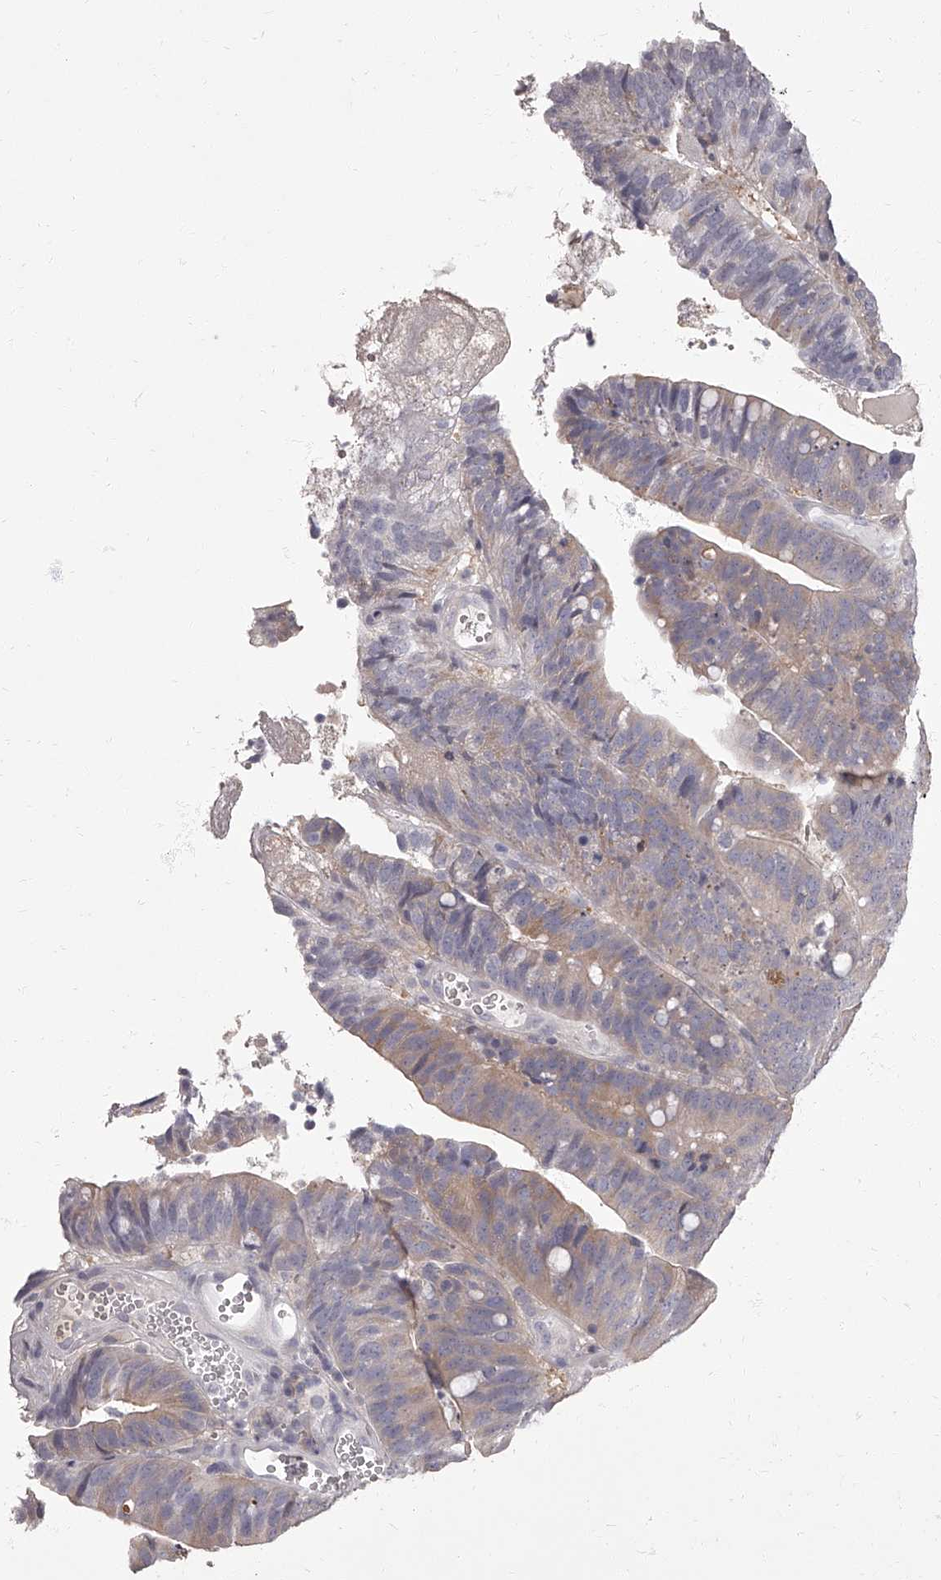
{"staining": {"intensity": "weak", "quantity": "<25%", "location": "cytoplasmic/membranous"}, "tissue": "colorectal cancer", "cell_type": "Tumor cells", "image_type": "cancer", "snomed": [{"axis": "morphology", "description": "Adenocarcinoma, NOS"}, {"axis": "topography", "description": "Colon"}], "caption": "This is a photomicrograph of immunohistochemistry (IHC) staining of colorectal adenocarcinoma, which shows no expression in tumor cells.", "gene": "APEH", "patient": {"sex": "female", "age": 66}}